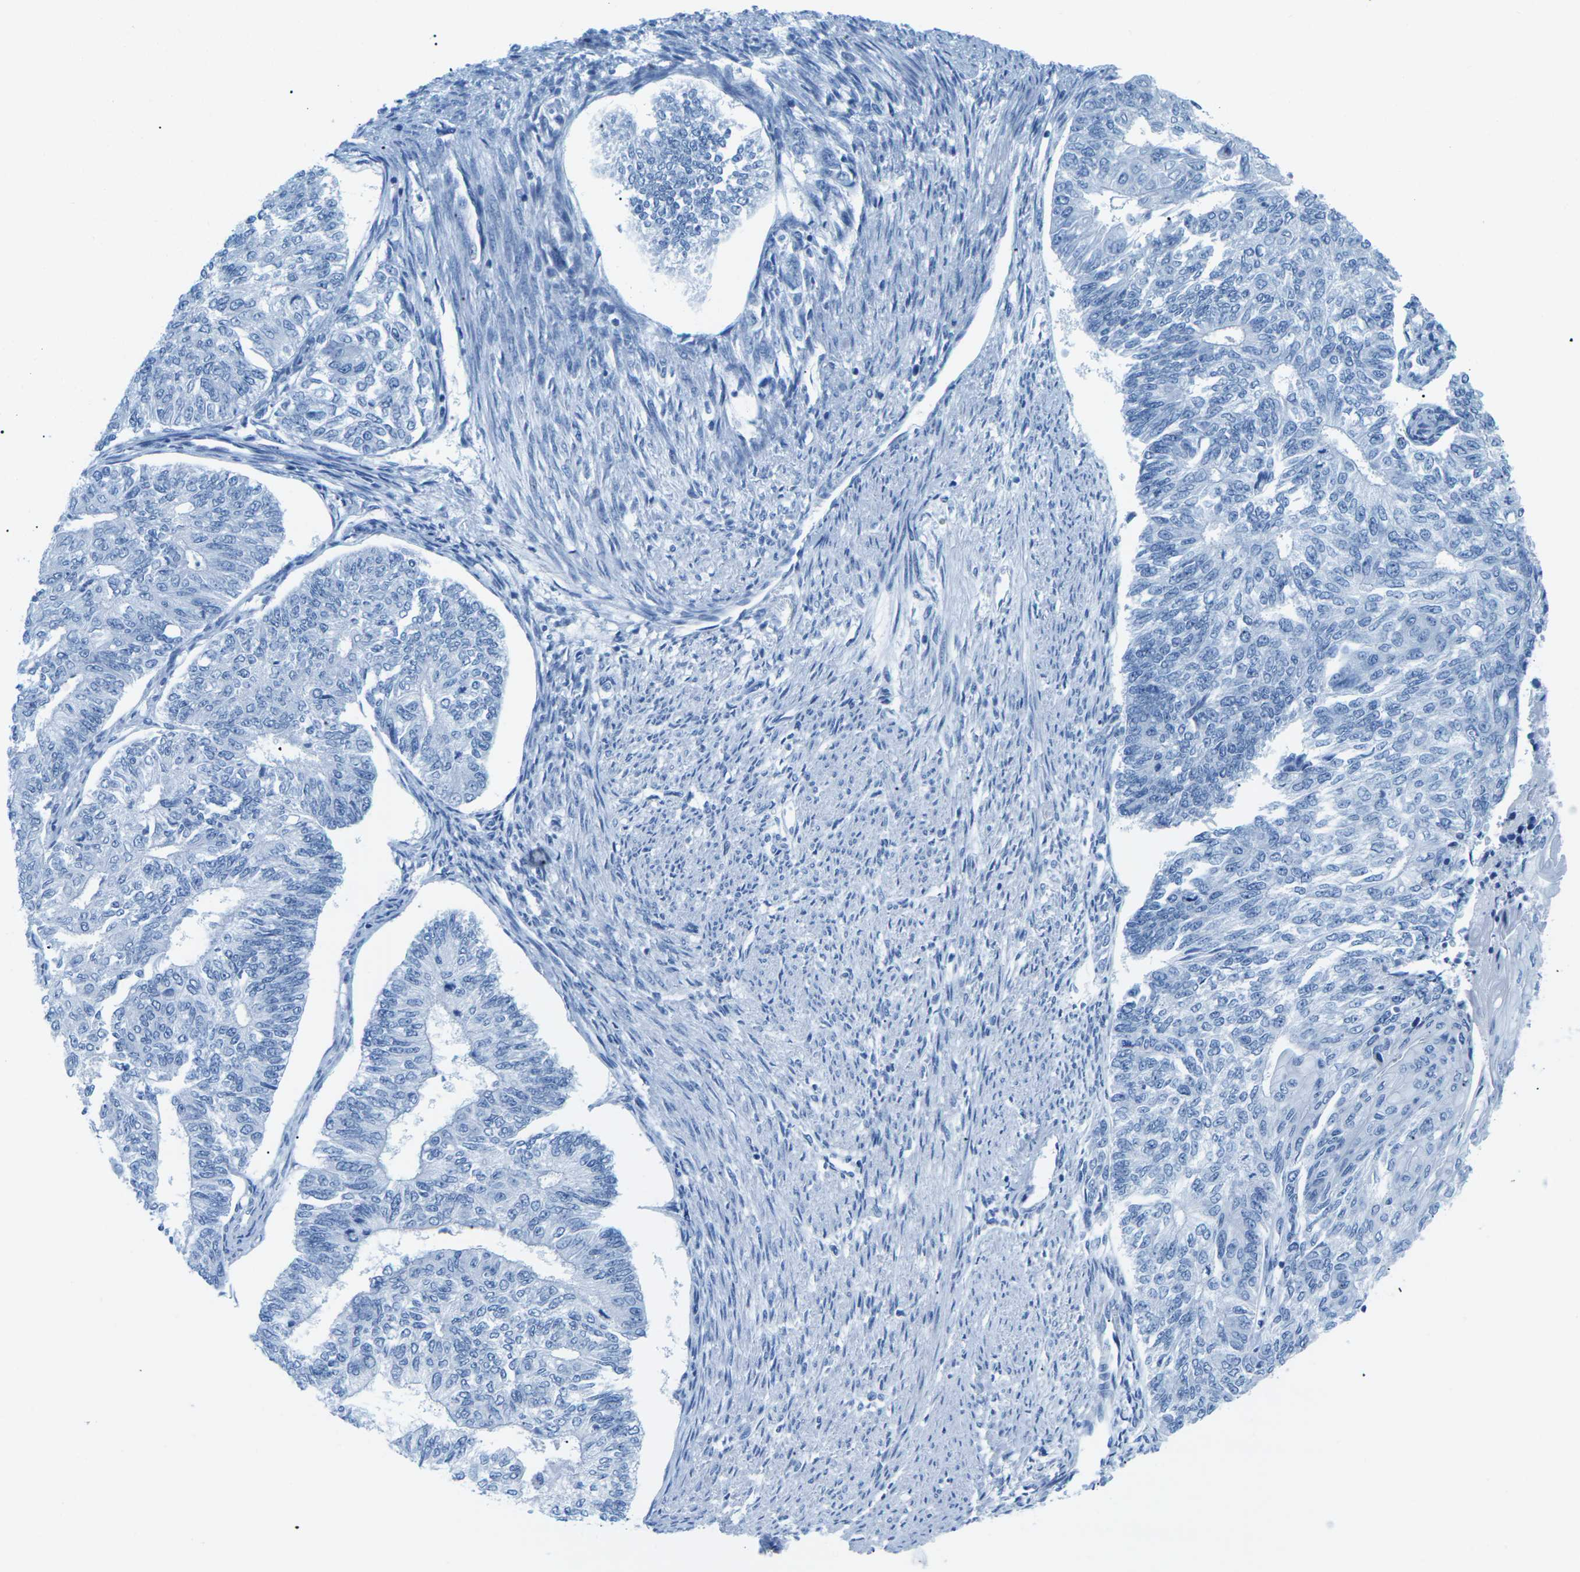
{"staining": {"intensity": "negative", "quantity": "none", "location": "none"}, "tissue": "endometrial cancer", "cell_type": "Tumor cells", "image_type": "cancer", "snomed": [{"axis": "morphology", "description": "Adenocarcinoma, NOS"}, {"axis": "topography", "description": "Endometrium"}], "caption": "Endometrial cancer (adenocarcinoma) stained for a protein using IHC reveals no staining tumor cells.", "gene": "SLC12A1", "patient": {"sex": "female", "age": 32}}